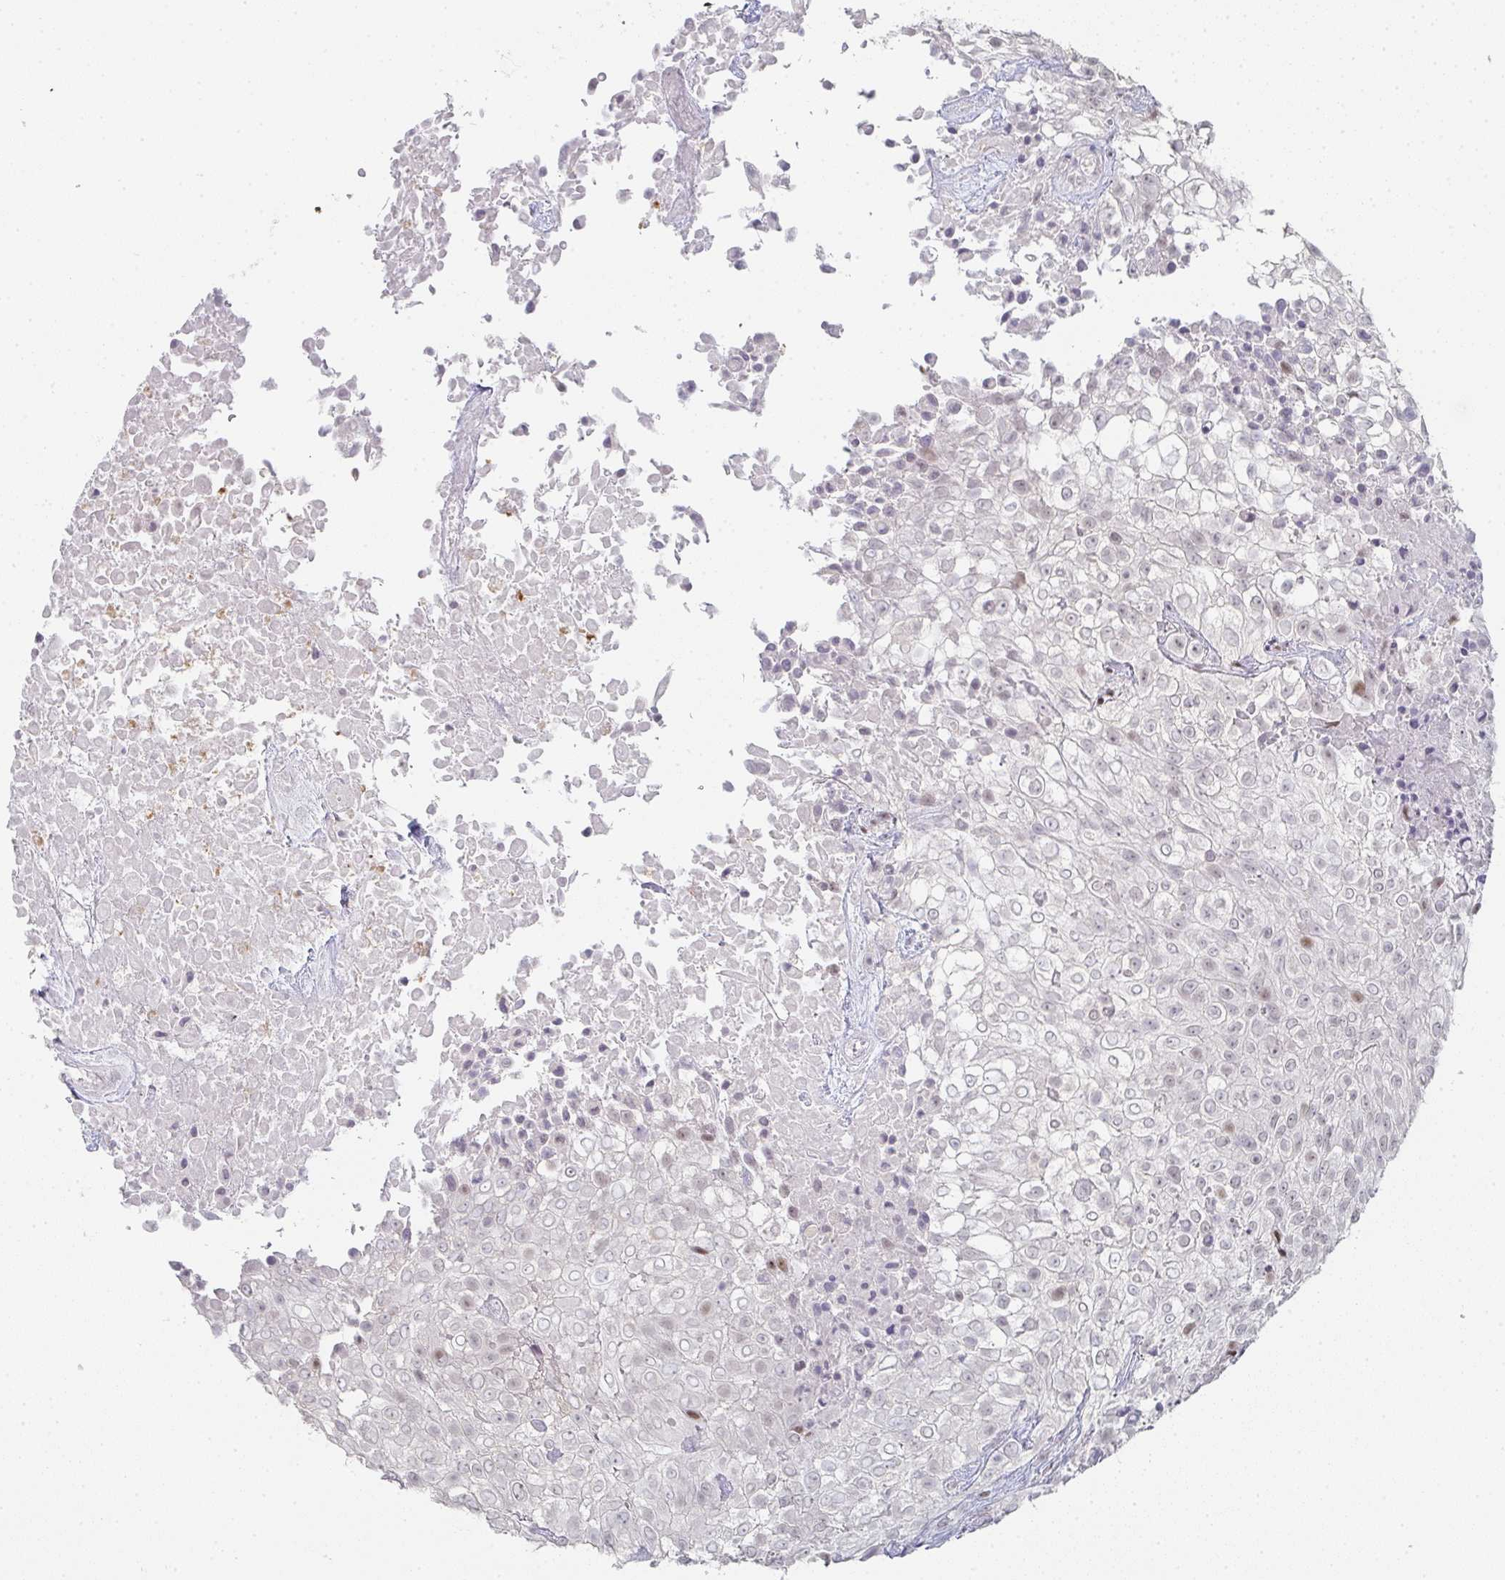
{"staining": {"intensity": "moderate", "quantity": "<25%", "location": "nuclear"}, "tissue": "urothelial cancer", "cell_type": "Tumor cells", "image_type": "cancer", "snomed": [{"axis": "morphology", "description": "Urothelial carcinoma, High grade"}, {"axis": "topography", "description": "Urinary bladder"}], "caption": "Immunohistochemical staining of human urothelial cancer displays low levels of moderate nuclear protein expression in about <25% of tumor cells.", "gene": "LIN54", "patient": {"sex": "male", "age": 56}}